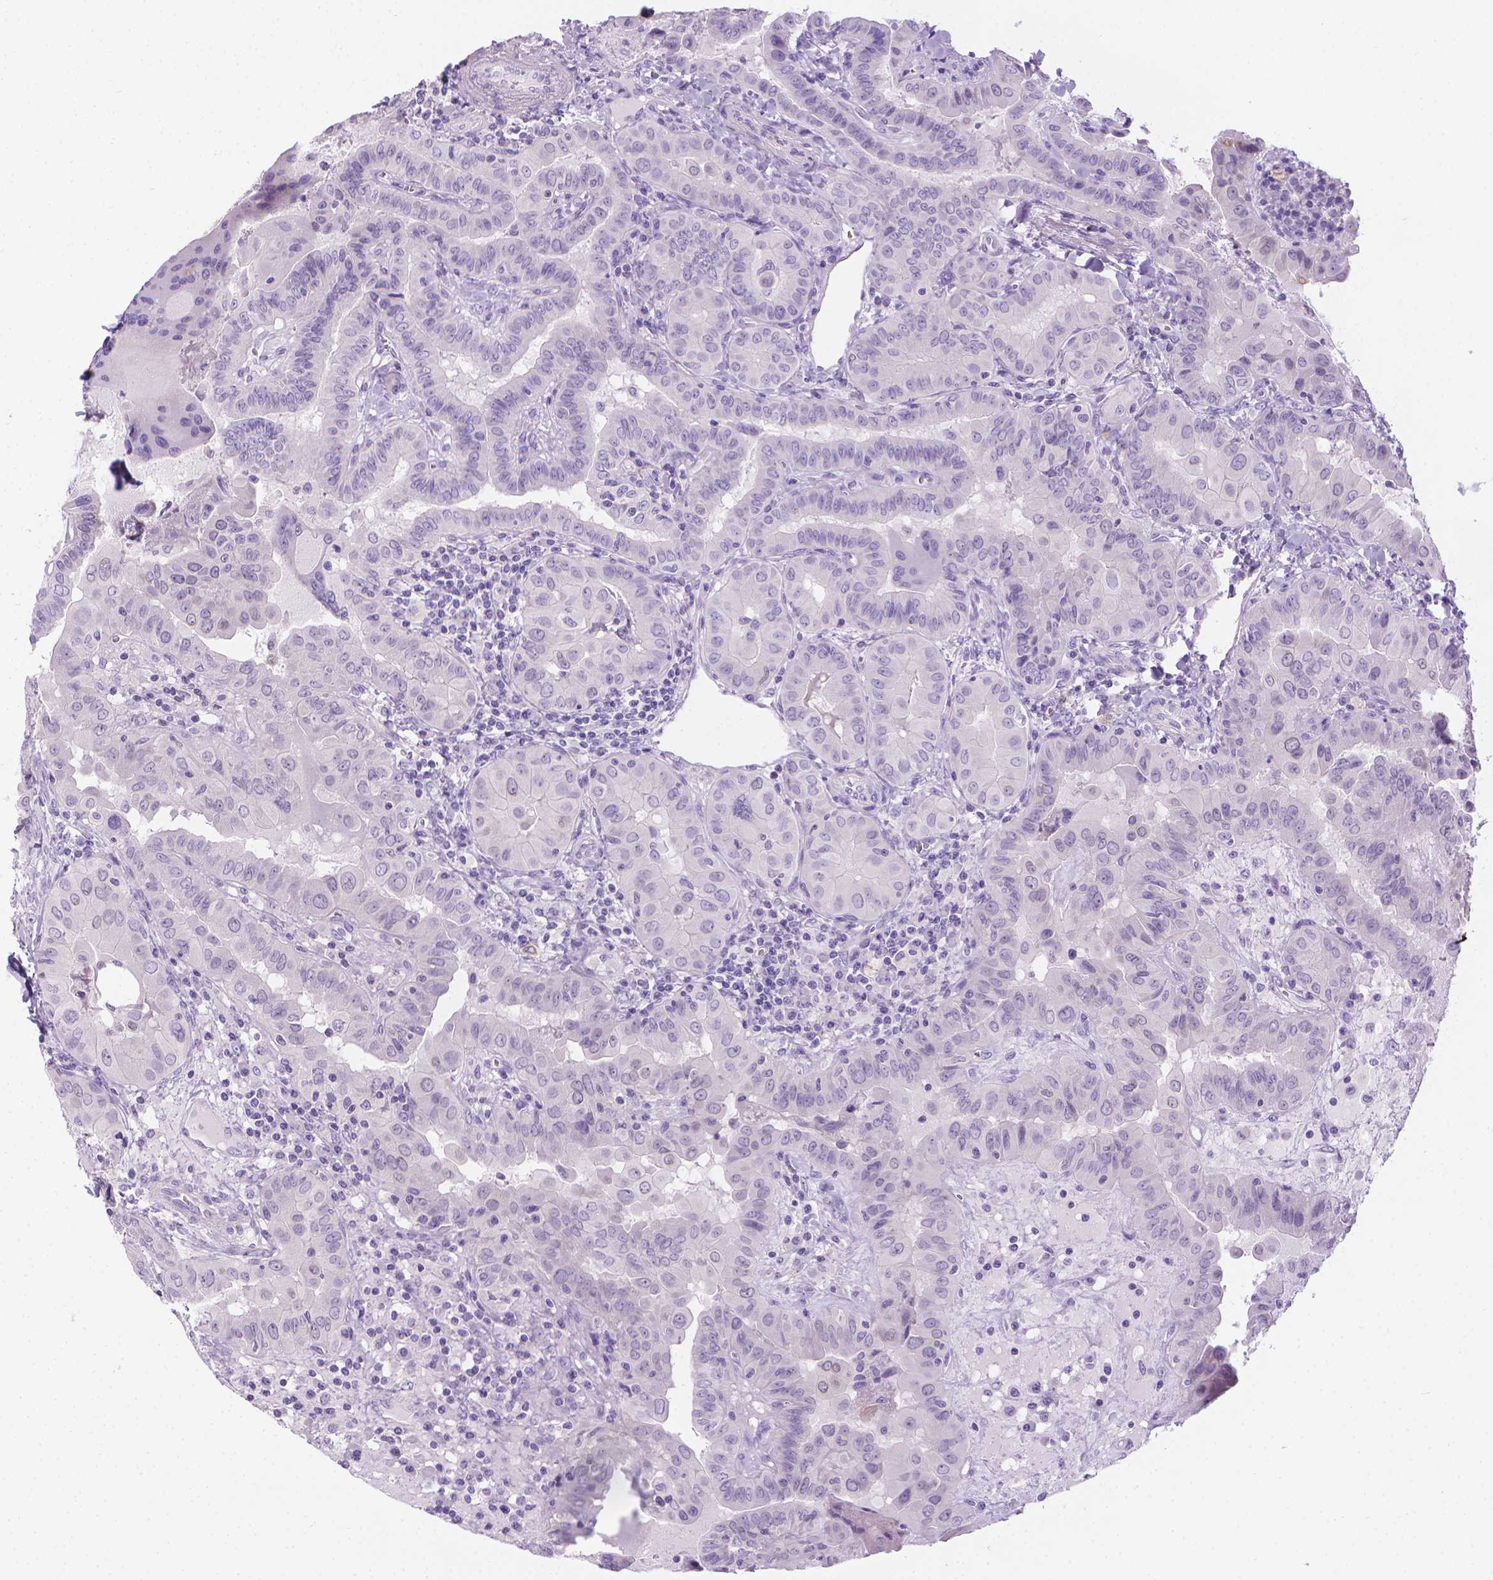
{"staining": {"intensity": "negative", "quantity": "none", "location": "none"}, "tissue": "thyroid cancer", "cell_type": "Tumor cells", "image_type": "cancer", "snomed": [{"axis": "morphology", "description": "Papillary adenocarcinoma, NOS"}, {"axis": "topography", "description": "Thyroid gland"}], "caption": "Thyroid cancer (papillary adenocarcinoma) was stained to show a protein in brown. There is no significant expression in tumor cells. (DAB (3,3'-diaminobenzidine) IHC with hematoxylin counter stain).", "gene": "SPAG6", "patient": {"sex": "female", "age": 37}}